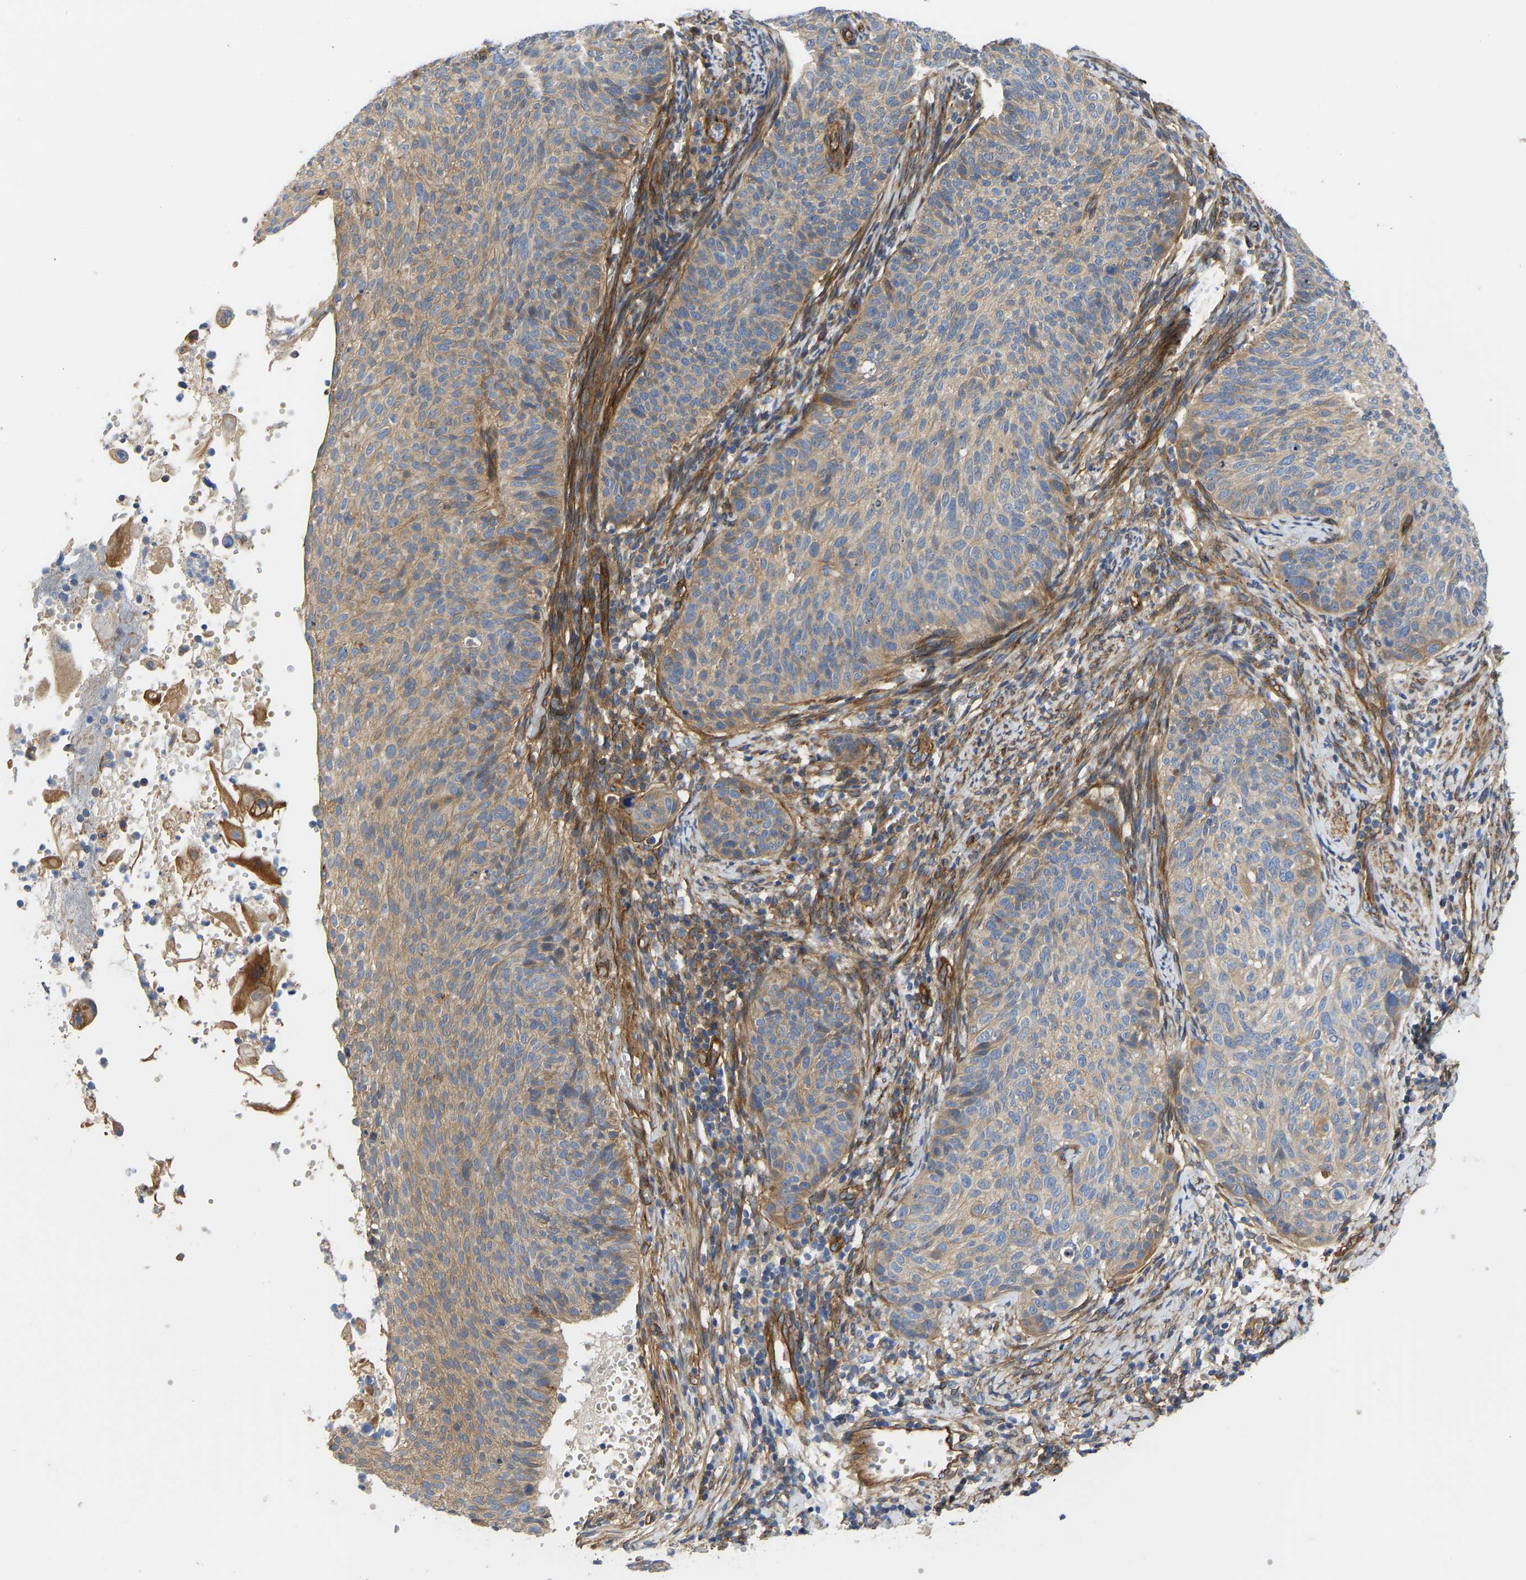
{"staining": {"intensity": "moderate", "quantity": ">75%", "location": "cytoplasmic/membranous"}, "tissue": "cervical cancer", "cell_type": "Tumor cells", "image_type": "cancer", "snomed": [{"axis": "morphology", "description": "Squamous cell carcinoma, NOS"}, {"axis": "topography", "description": "Cervix"}], "caption": "A histopathology image showing moderate cytoplasmic/membranous expression in about >75% of tumor cells in cervical cancer, as visualized by brown immunohistochemical staining.", "gene": "MYO1C", "patient": {"sex": "female", "age": 70}}